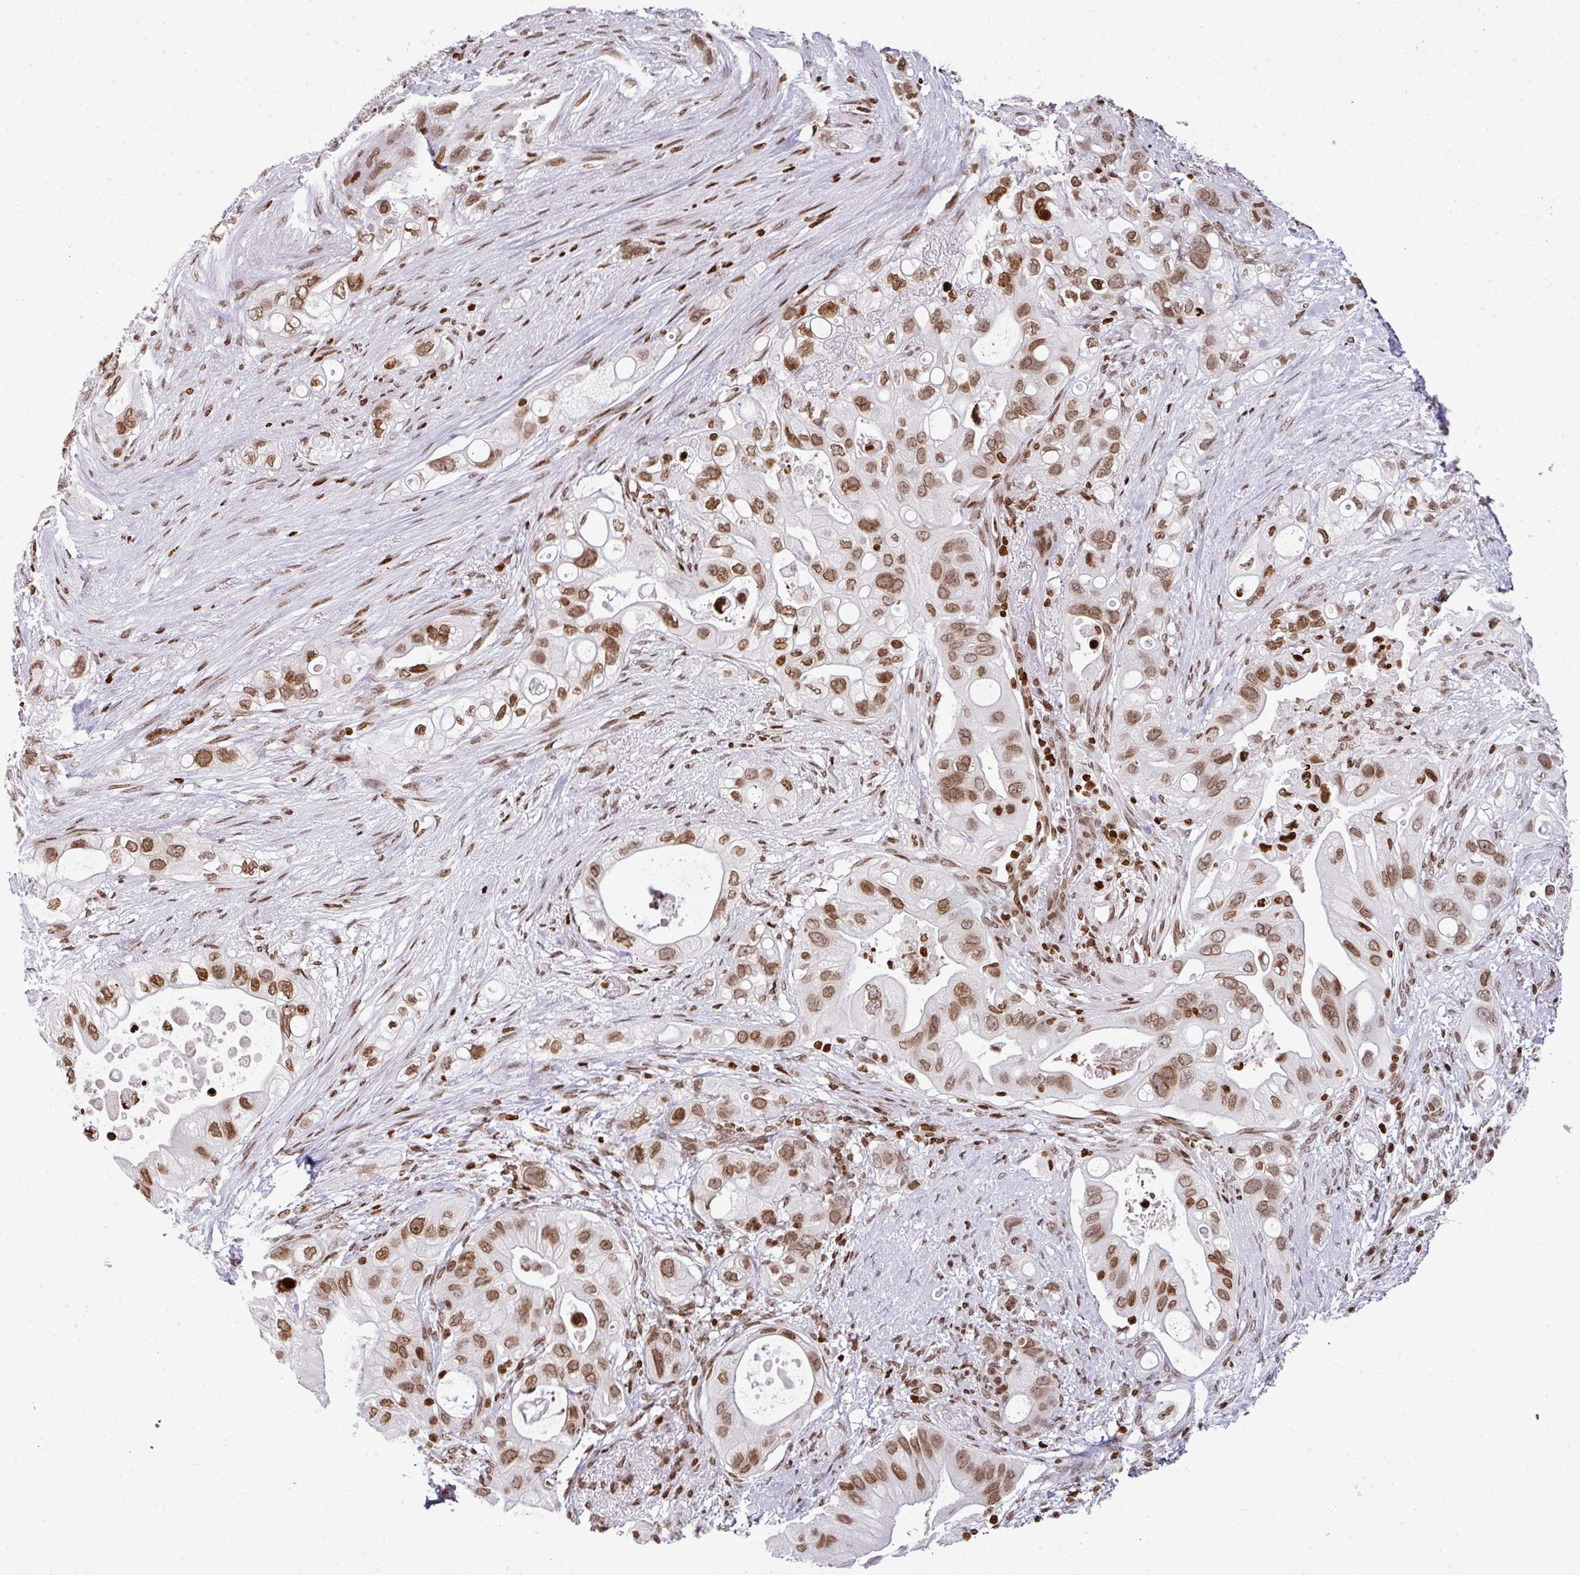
{"staining": {"intensity": "moderate", "quantity": ">75%", "location": "nuclear"}, "tissue": "pancreatic cancer", "cell_type": "Tumor cells", "image_type": "cancer", "snomed": [{"axis": "morphology", "description": "Adenocarcinoma, NOS"}, {"axis": "topography", "description": "Pancreas"}], "caption": "Immunohistochemical staining of pancreatic cancer shows moderate nuclear protein staining in about >75% of tumor cells.", "gene": "RASL11A", "patient": {"sex": "female", "age": 72}}